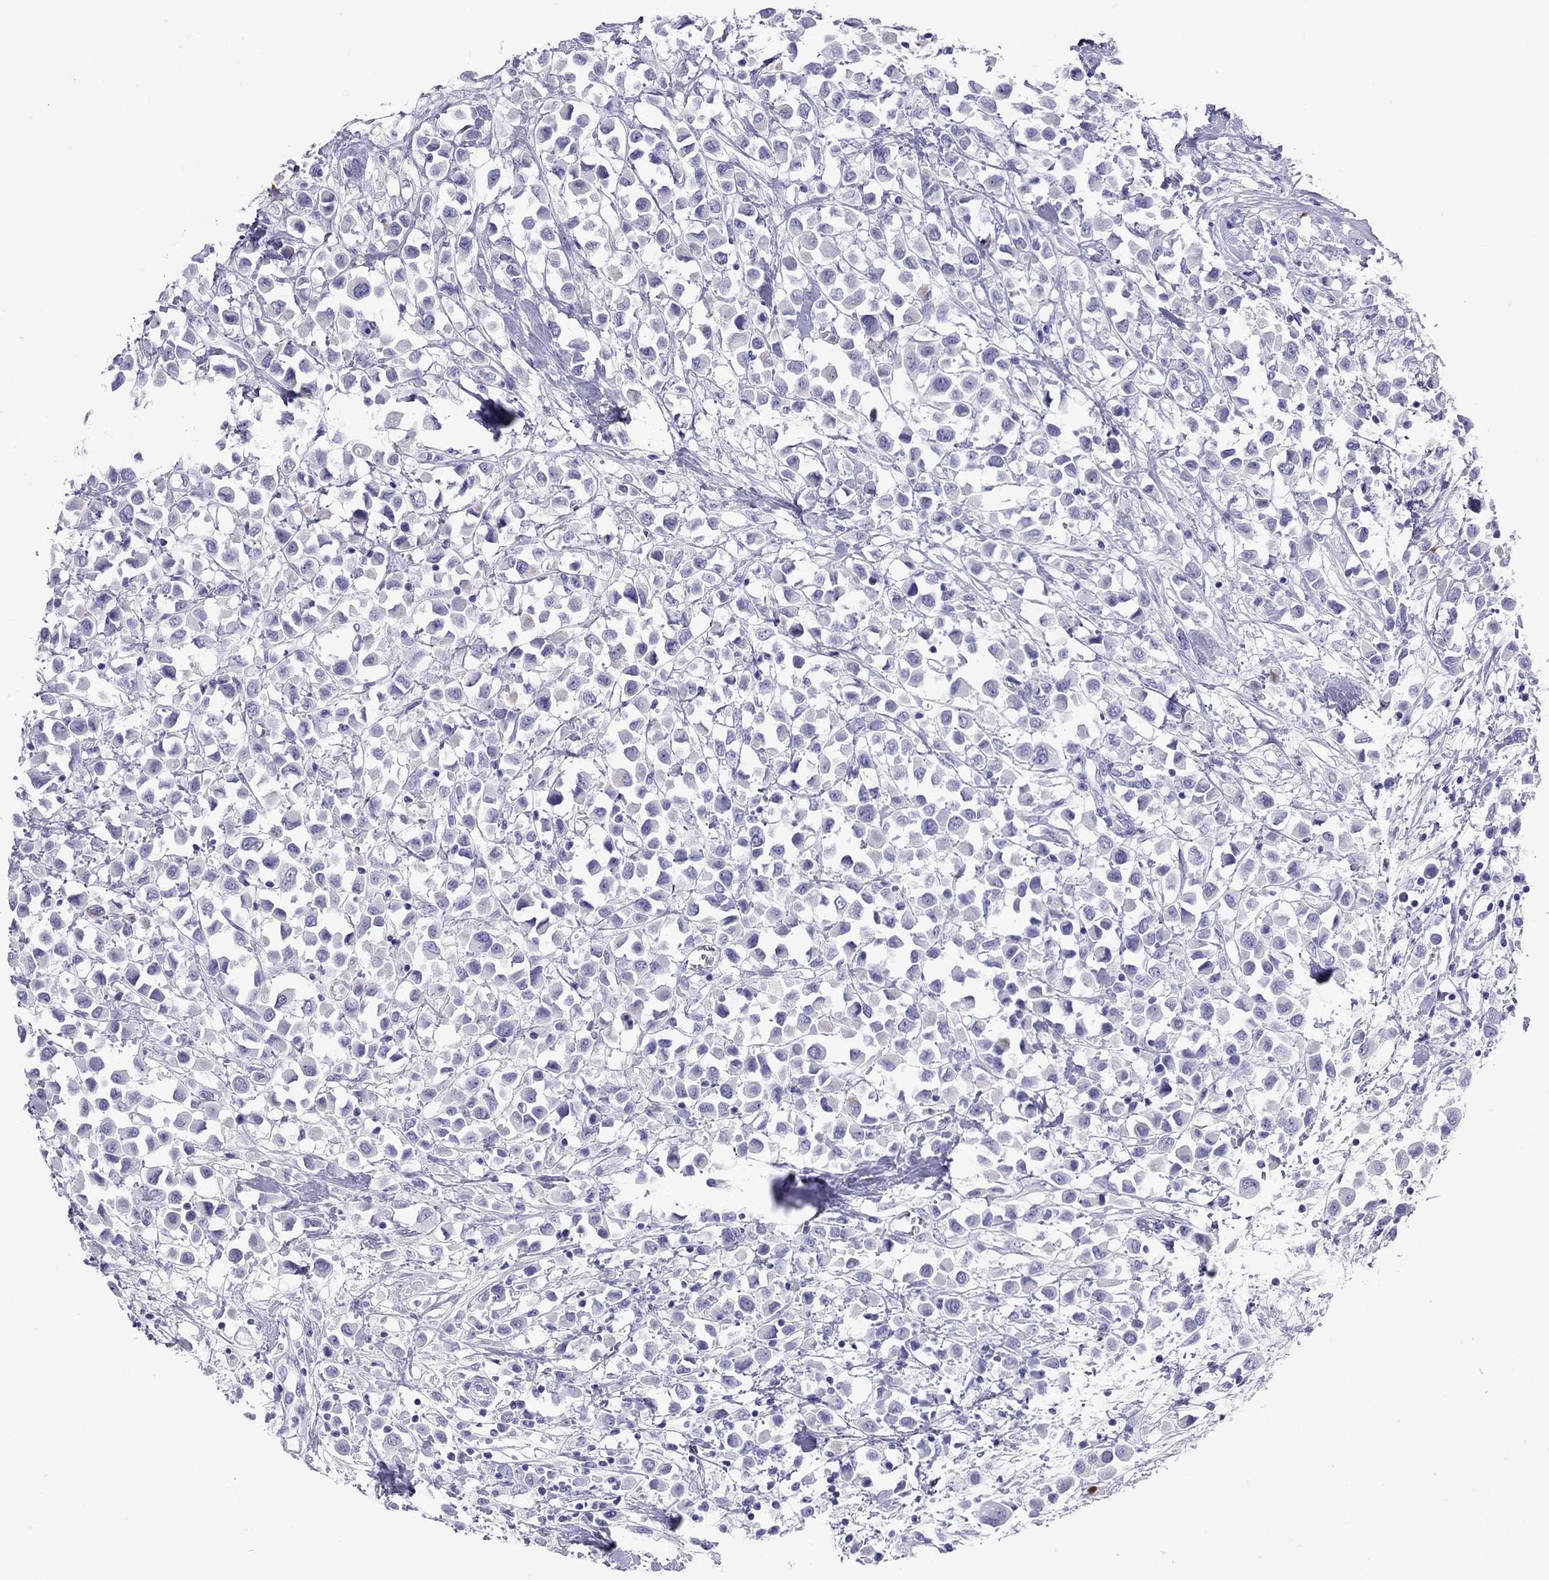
{"staining": {"intensity": "negative", "quantity": "none", "location": "none"}, "tissue": "breast cancer", "cell_type": "Tumor cells", "image_type": "cancer", "snomed": [{"axis": "morphology", "description": "Duct carcinoma"}, {"axis": "topography", "description": "Breast"}], "caption": "A photomicrograph of breast cancer (intraductal carcinoma) stained for a protein displays no brown staining in tumor cells.", "gene": "GRIA2", "patient": {"sex": "female", "age": 61}}